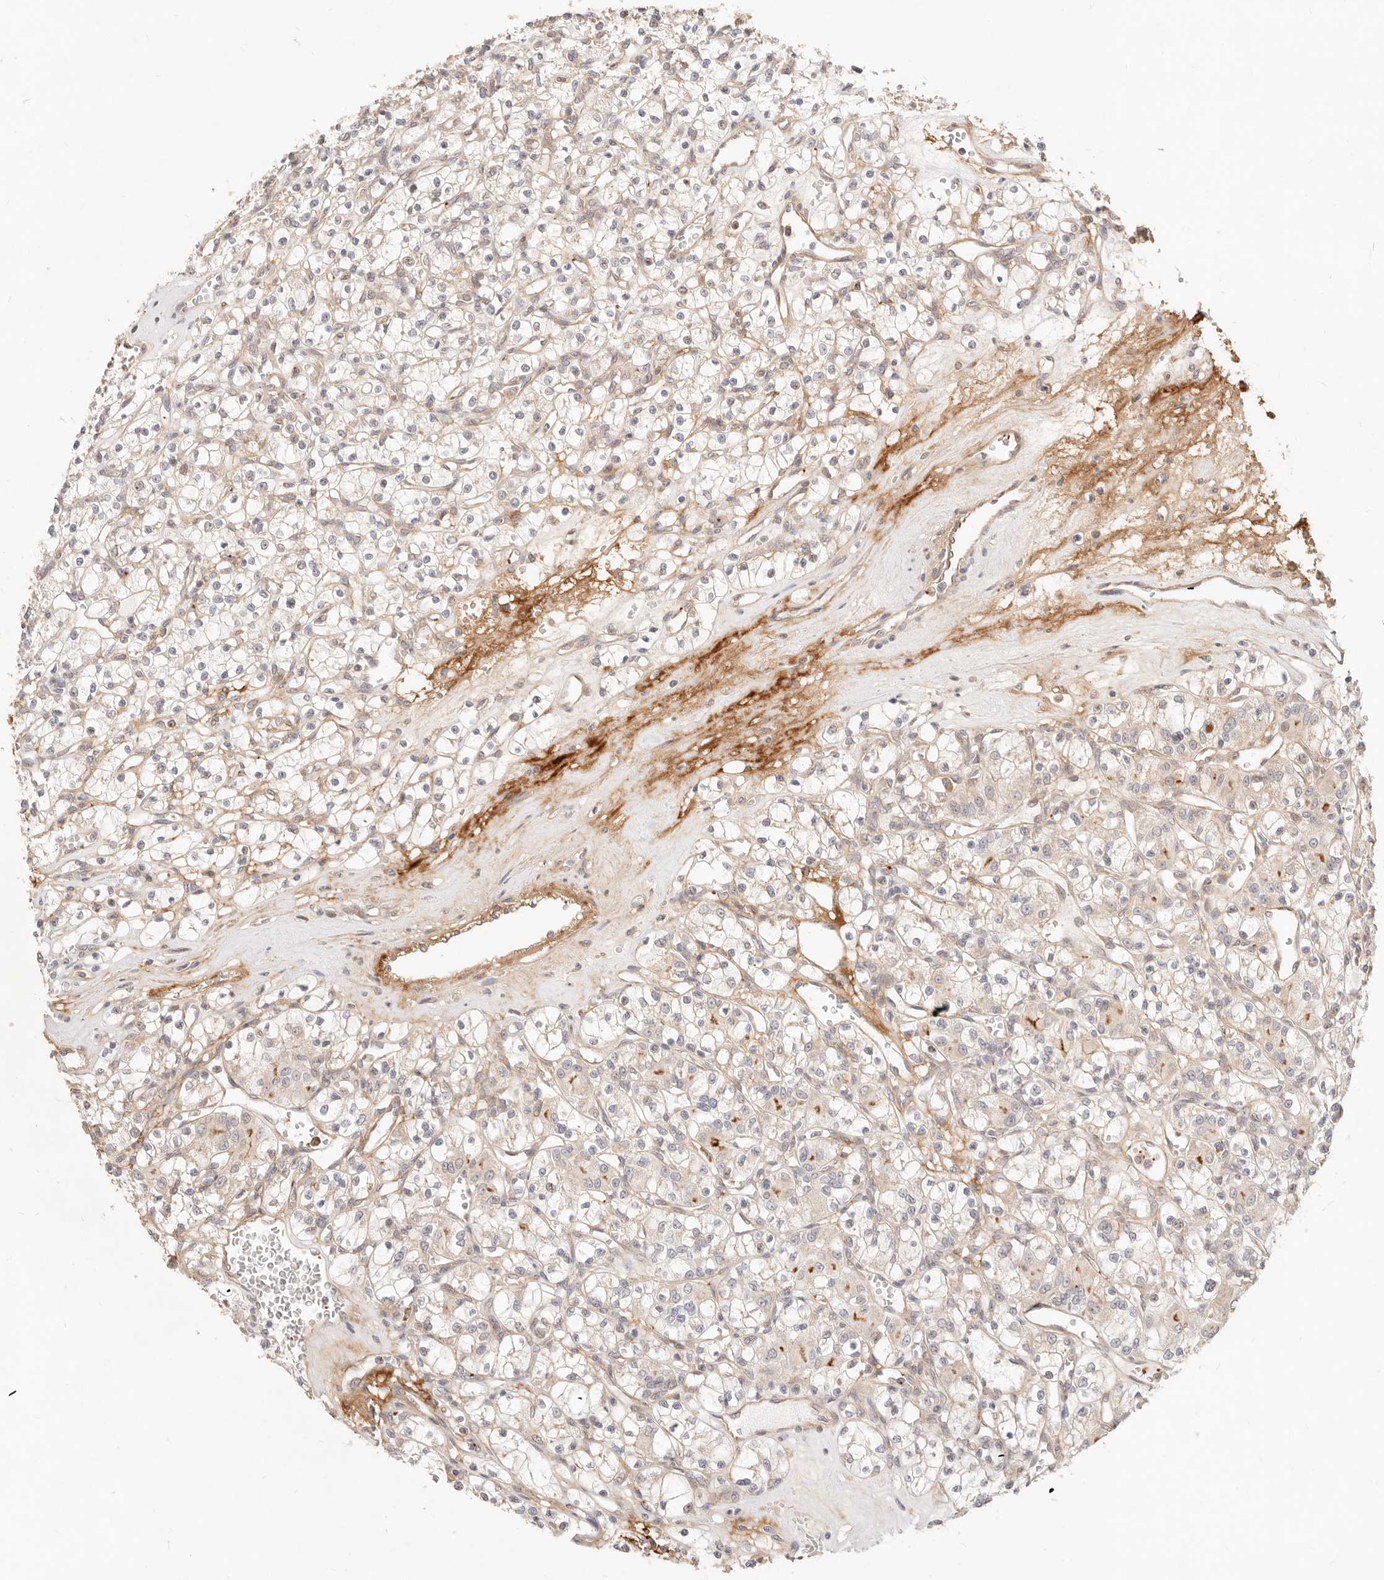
{"staining": {"intensity": "weak", "quantity": ">75%", "location": "cytoplasmic/membranous"}, "tissue": "renal cancer", "cell_type": "Tumor cells", "image_type": "cancer", "snomed": [{"axis": "morphology", "description": "Adenocarcinoma, NOS"}, {"axis": "topography", "description": "Kidney"}], "caption": "Approximately >75% of tumor cells in renal adenocarcinoma show weak cytoplasmic/membranous protein staining as visualized by brown immunohistochemical staining.", "gene": "UBXN10", "patient": {"sex": "female", "age": 59}}